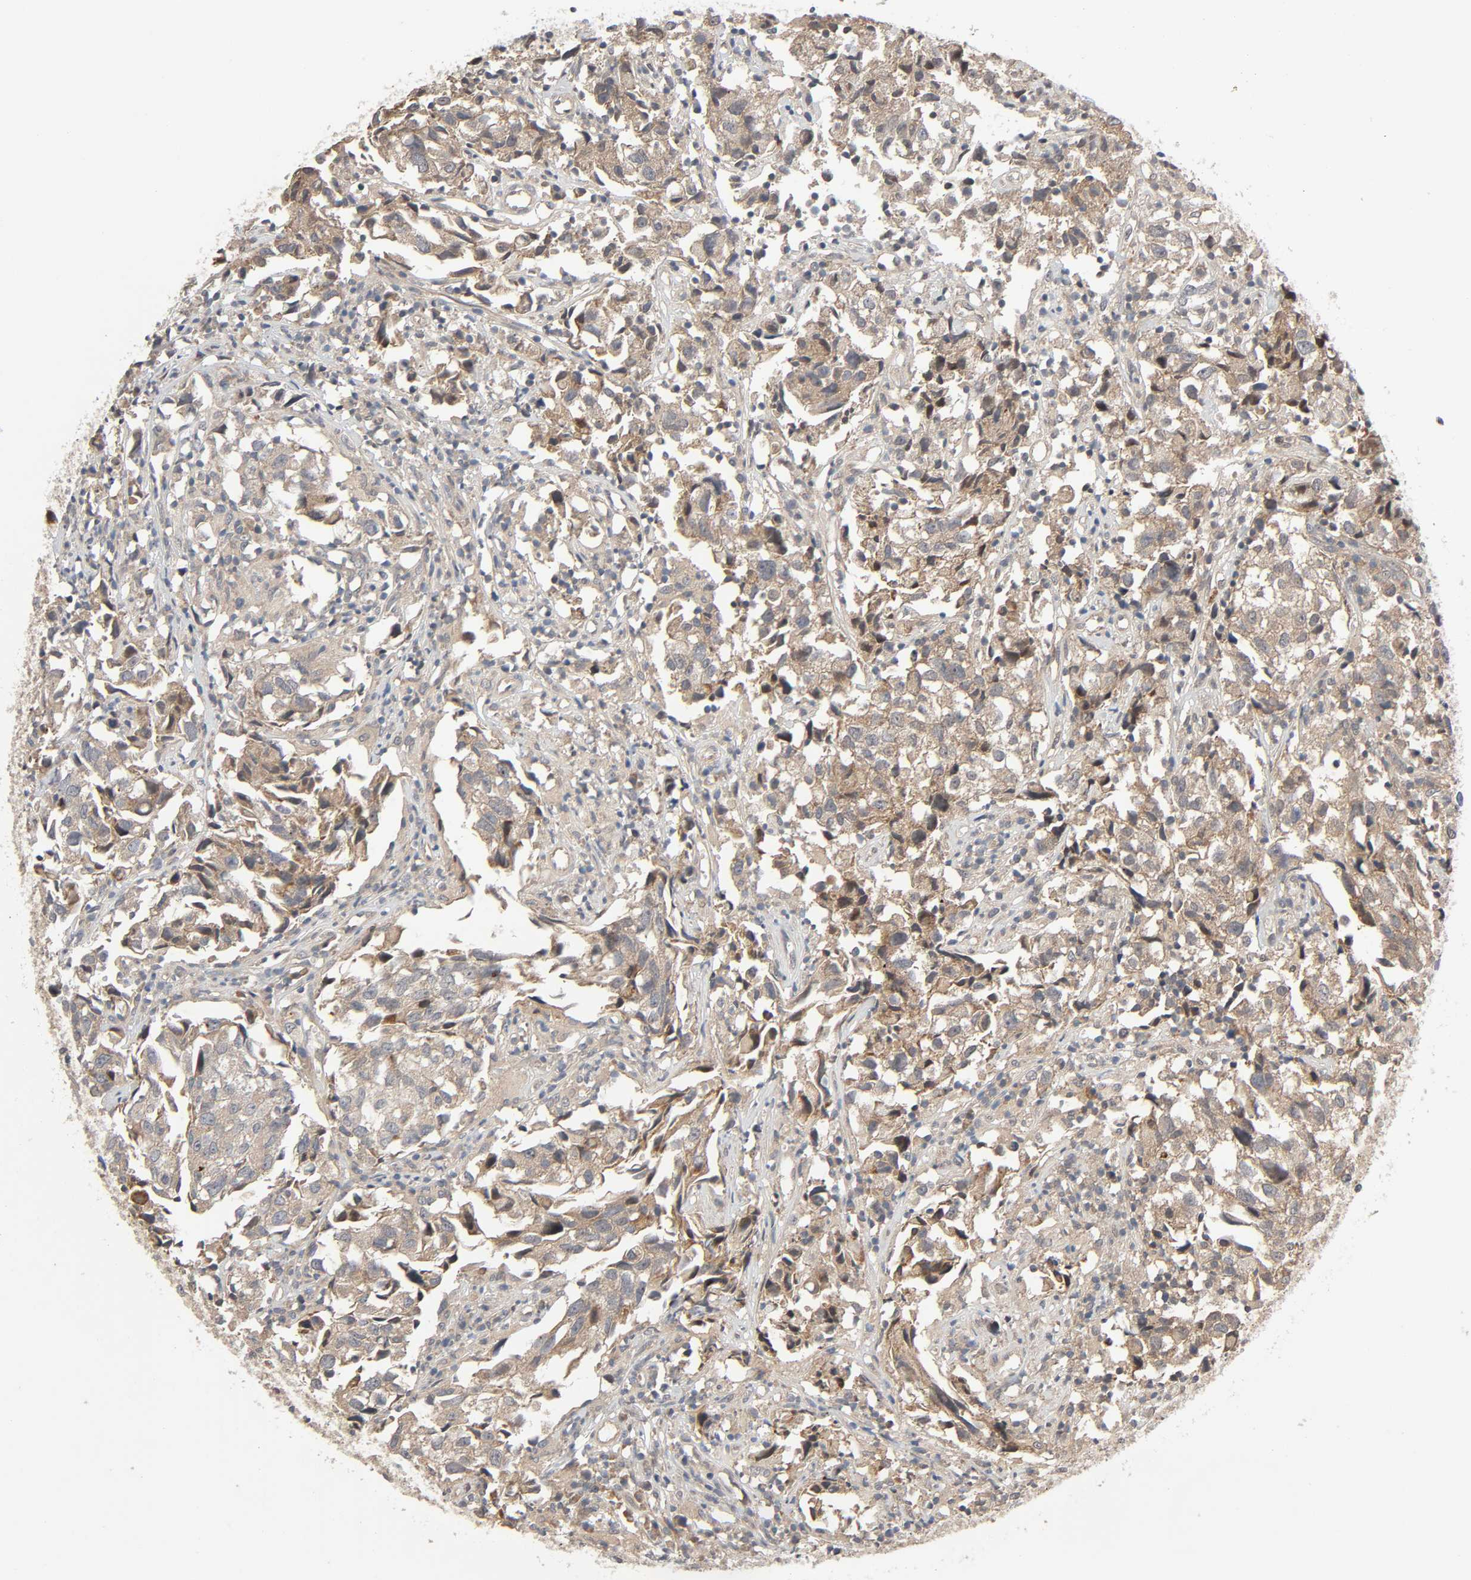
{"staining": {"intensity": "weak", "quantity": ">75%", "location": "cytoplasmic/membranous"}, "tissue": "urothelial cancer", "cell_type": "Tumor cells", "image_type": "cancer", "snomed": [{"axis": "morphology", "description": "Urothelial carcinoma, High grade"}, {"axis": "topography", "description": "Urinary bladder"}], "caption": "Immunohistochemistry (IHC) photomicrograph of neoplastic tissue: human urothelial cancer stained using immunohistochemistry (IHC) reveals low levels of weak protein expression localized specifically in the cytoplasmic/membranous of tumor cells, appearing as a cytoplasmic/membranous brown color.", "gene": "PPP2R1B", "patient": {"sex": "female", "age": 75}}